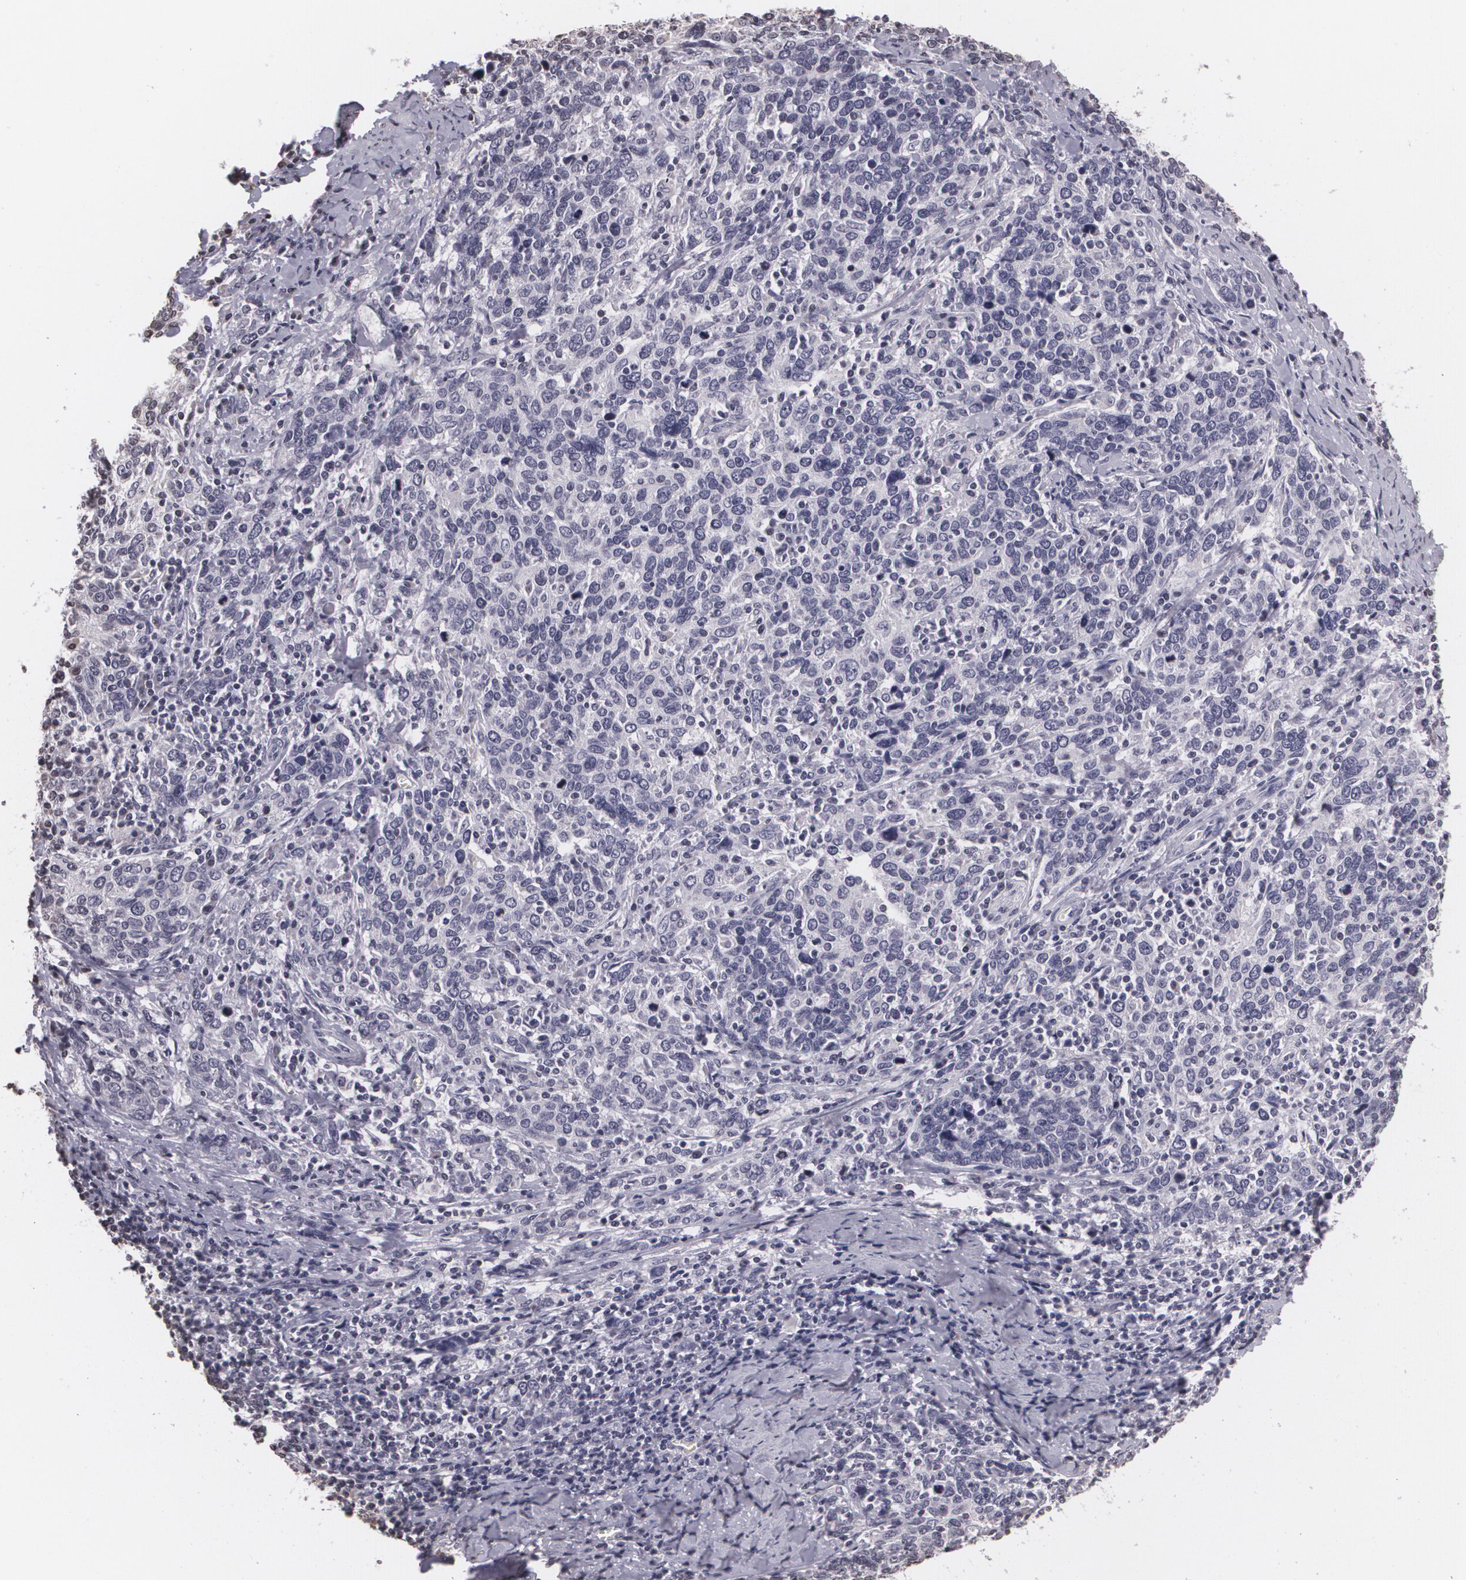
{"staining": {"intensity": "negative", "quantity": "none", "location": "none"}, "tissue": "cervical cancer", "cell_type": "Tumor cells", "image_type": "cancer", "snomed": [{"axis": "morphology", "description": "Squamous cell carcinoma, NOS"}, {"axis": "topography", "description": "Cervix"}], "caption": "High magnification brightfield microscopy of cervical squamous cell carcinoma stained with DAB (brown) and counterstained with hematoxylin (blue): tumor cells show no significant positivity.", "gene": "MUC1", "patient": {"sex": "female", "age": 41}}